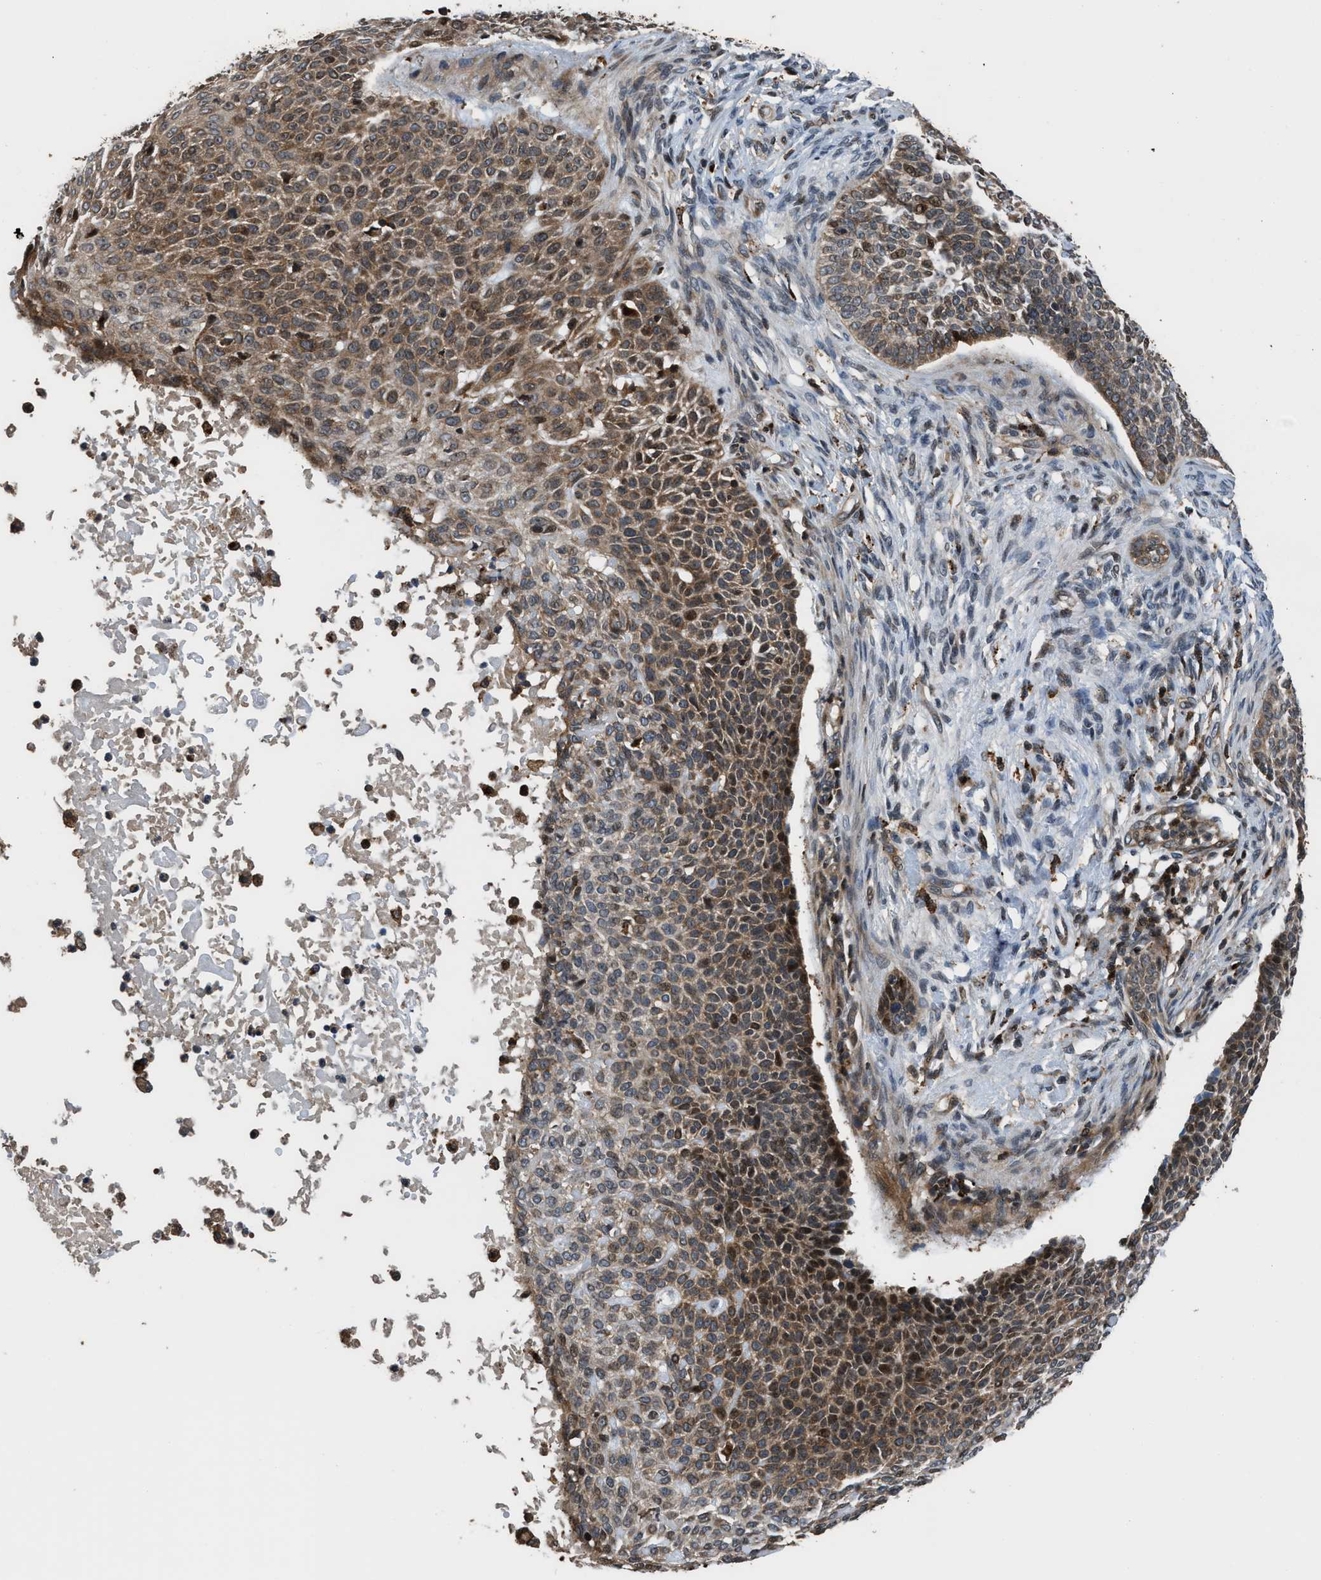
{"staining": {"intensity": "moderate", "quantity": ">75%", "location": "cytoplasmic/membranous,nuclear"}, "tissue": "skin cancer", "cell_type": "Tumor cells", "image_type": "cancer", "snomed": [{"axis": "morphology", "description": "Normal tissue, NOS"}, {"axis": "morphology", "description": "Basal cell carcinoma"}, {"axis": "topography", "description": "Skin"}], "caption": "Immunohistochemistry (IHC) (DAB) staining of human skin basal cell carcinoma reveals moderate cytoplasmic/membranous and nuclear protein staining in about >75% of tumor cells.", "gene": "CTBS", "patient": {"sex": "male", "age": 87}}